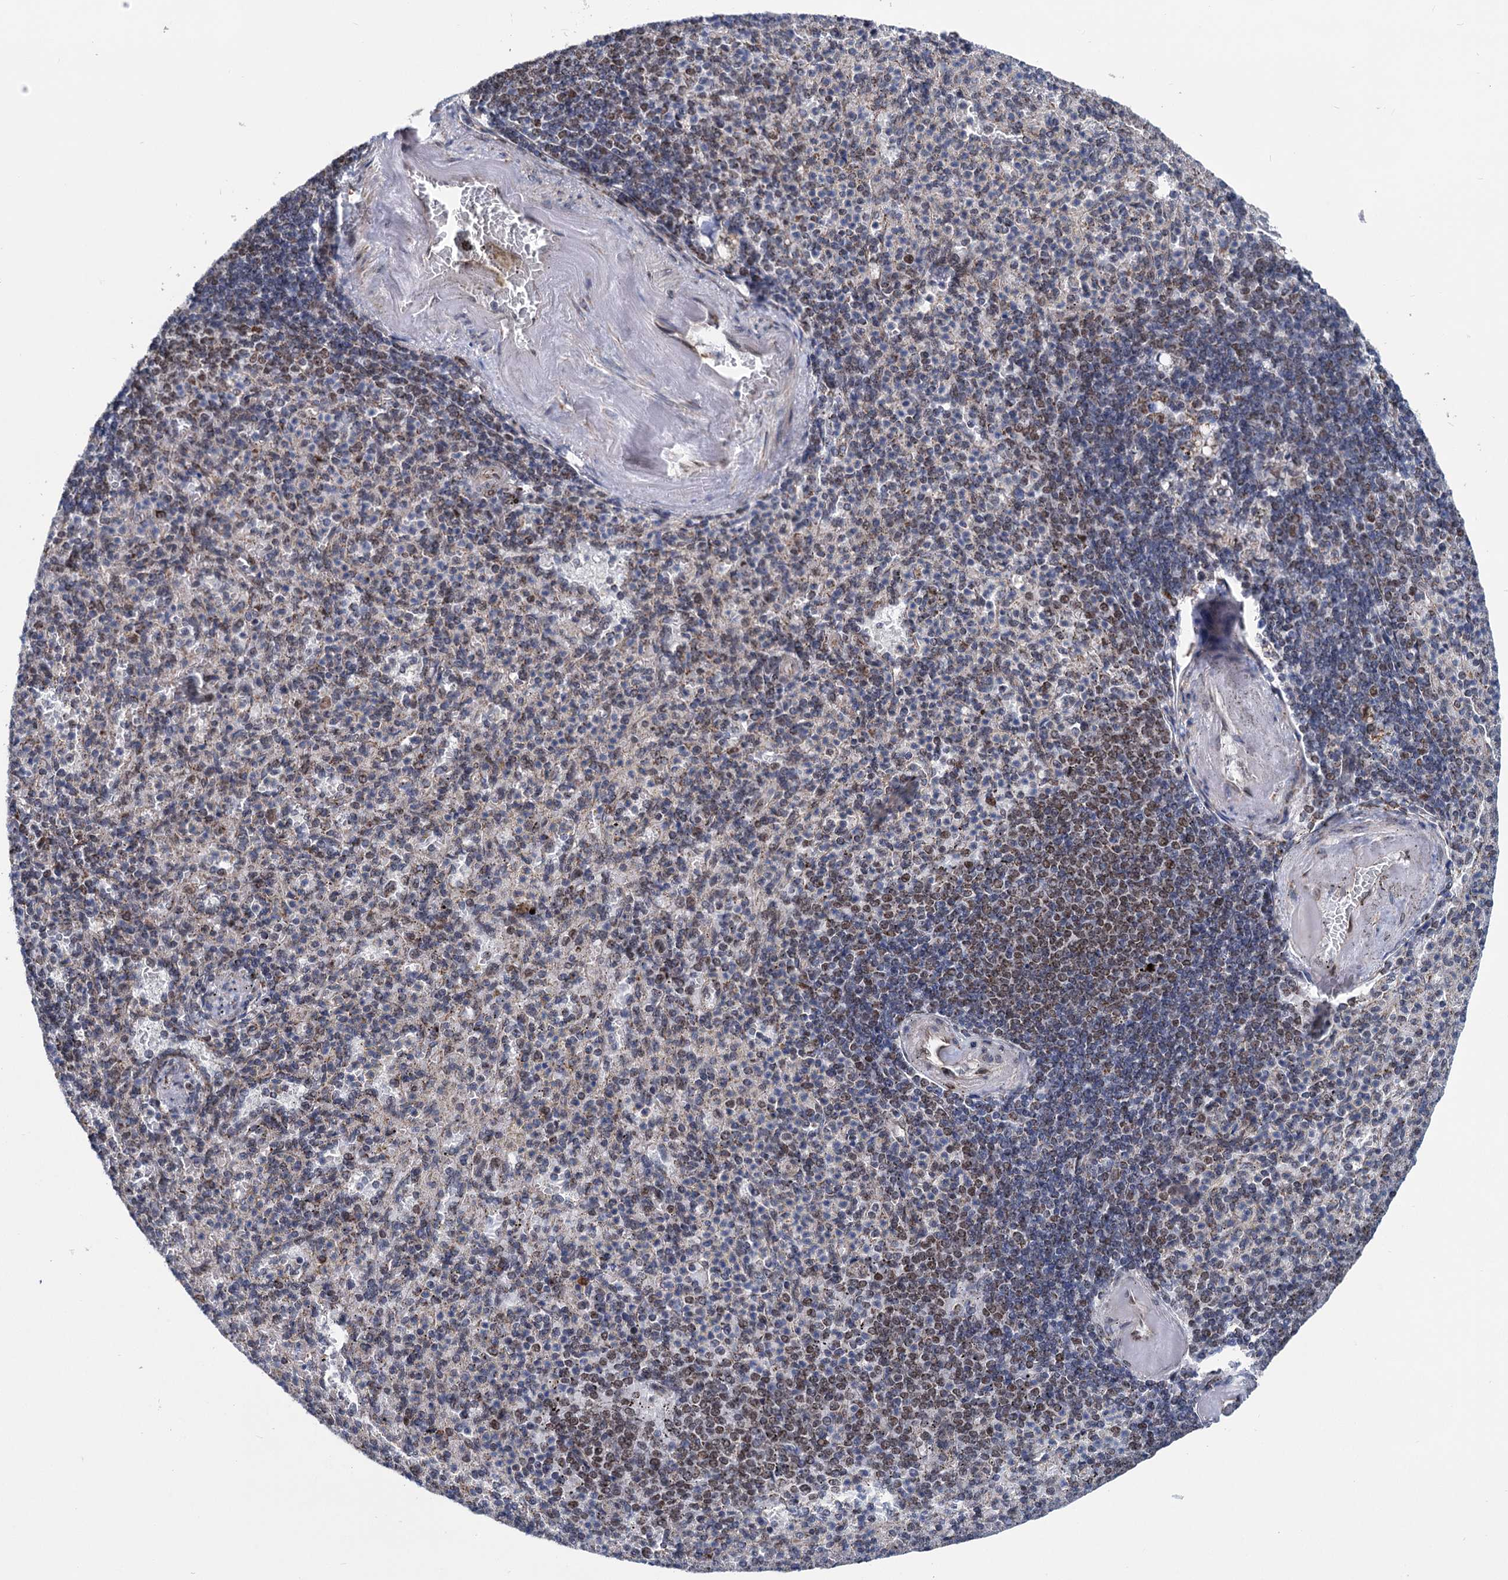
{"staining": {"intensity": "moderate", "quantity": "<25%", "location": "cytoplasmic/membranous,nuclear"}, "tissue": "spleen", "cell_type": "Cells in red pulp", "image_type": "normal", "snomed": [{"axis": "morphology", "description": "Normal tissue, NOS"}, {"axis": "topography", "description": "Spleen"}], "caption": "This photomicrograph demonstrates unremarkable spleen stained with immunohistochemistry (IHC) to label a protein in brown. The cytoplasmic/membranous,nuclear of cells in red pulp show moderate positivity for the protein. Nuclei are counter-stained blue.", "gene": "MORN3", "patient": {"sex": "female", "age": 74}}